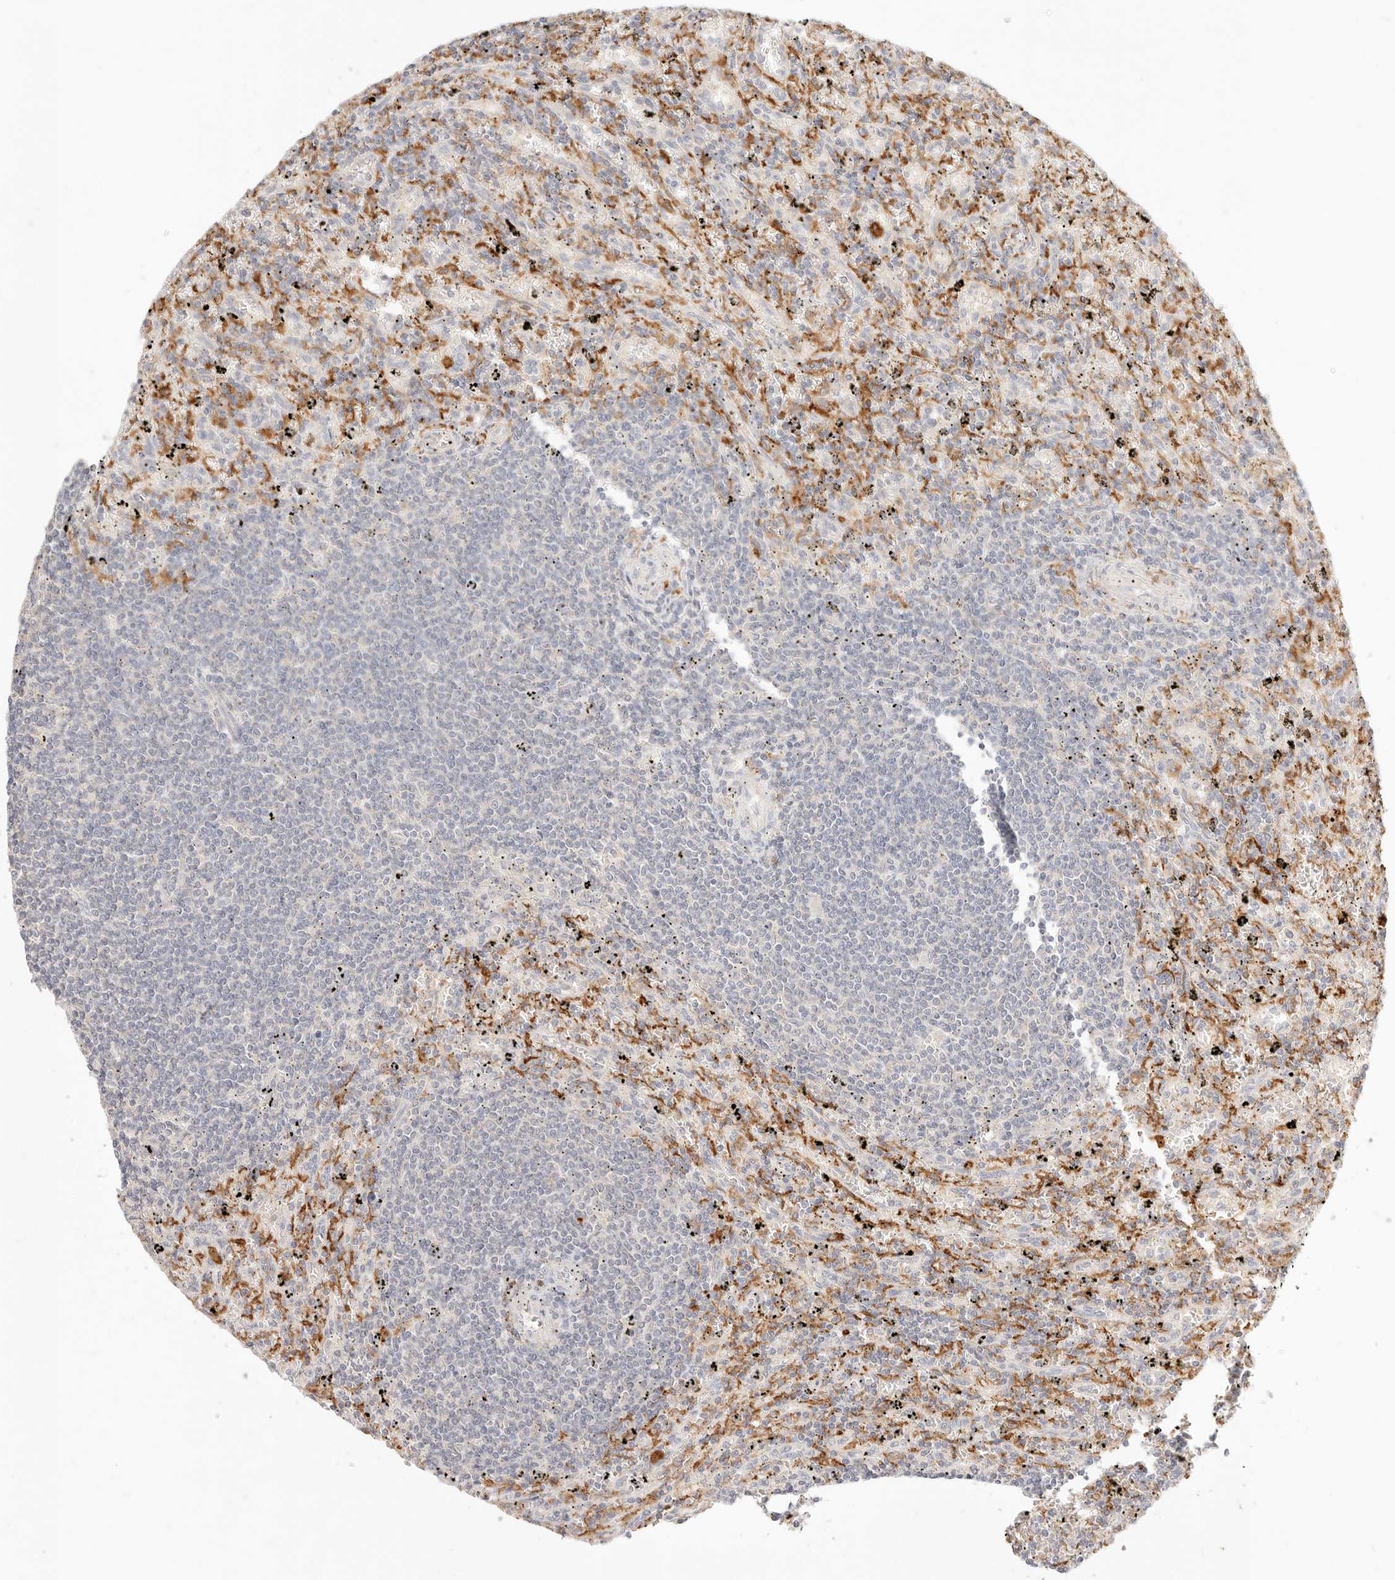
{"staining": {"intensity": "negative", "quantity": "none", "location": "none"}, "tissue": "lymphoma", "cell_type": "Tumor cells", "image_type": "cancer", "snomed": [{"axis": "morphology", "description": "Malignant lymphoma, non-Hodgkin's type, Low grade"}, {"axis": "topography", "description": "Spleen"}], "caption": "An image of lymphoma stained for a protein shows no brown staining in tumor cells.", "gene": "HK2", "patient": {"sex": "male", "age": 76}}